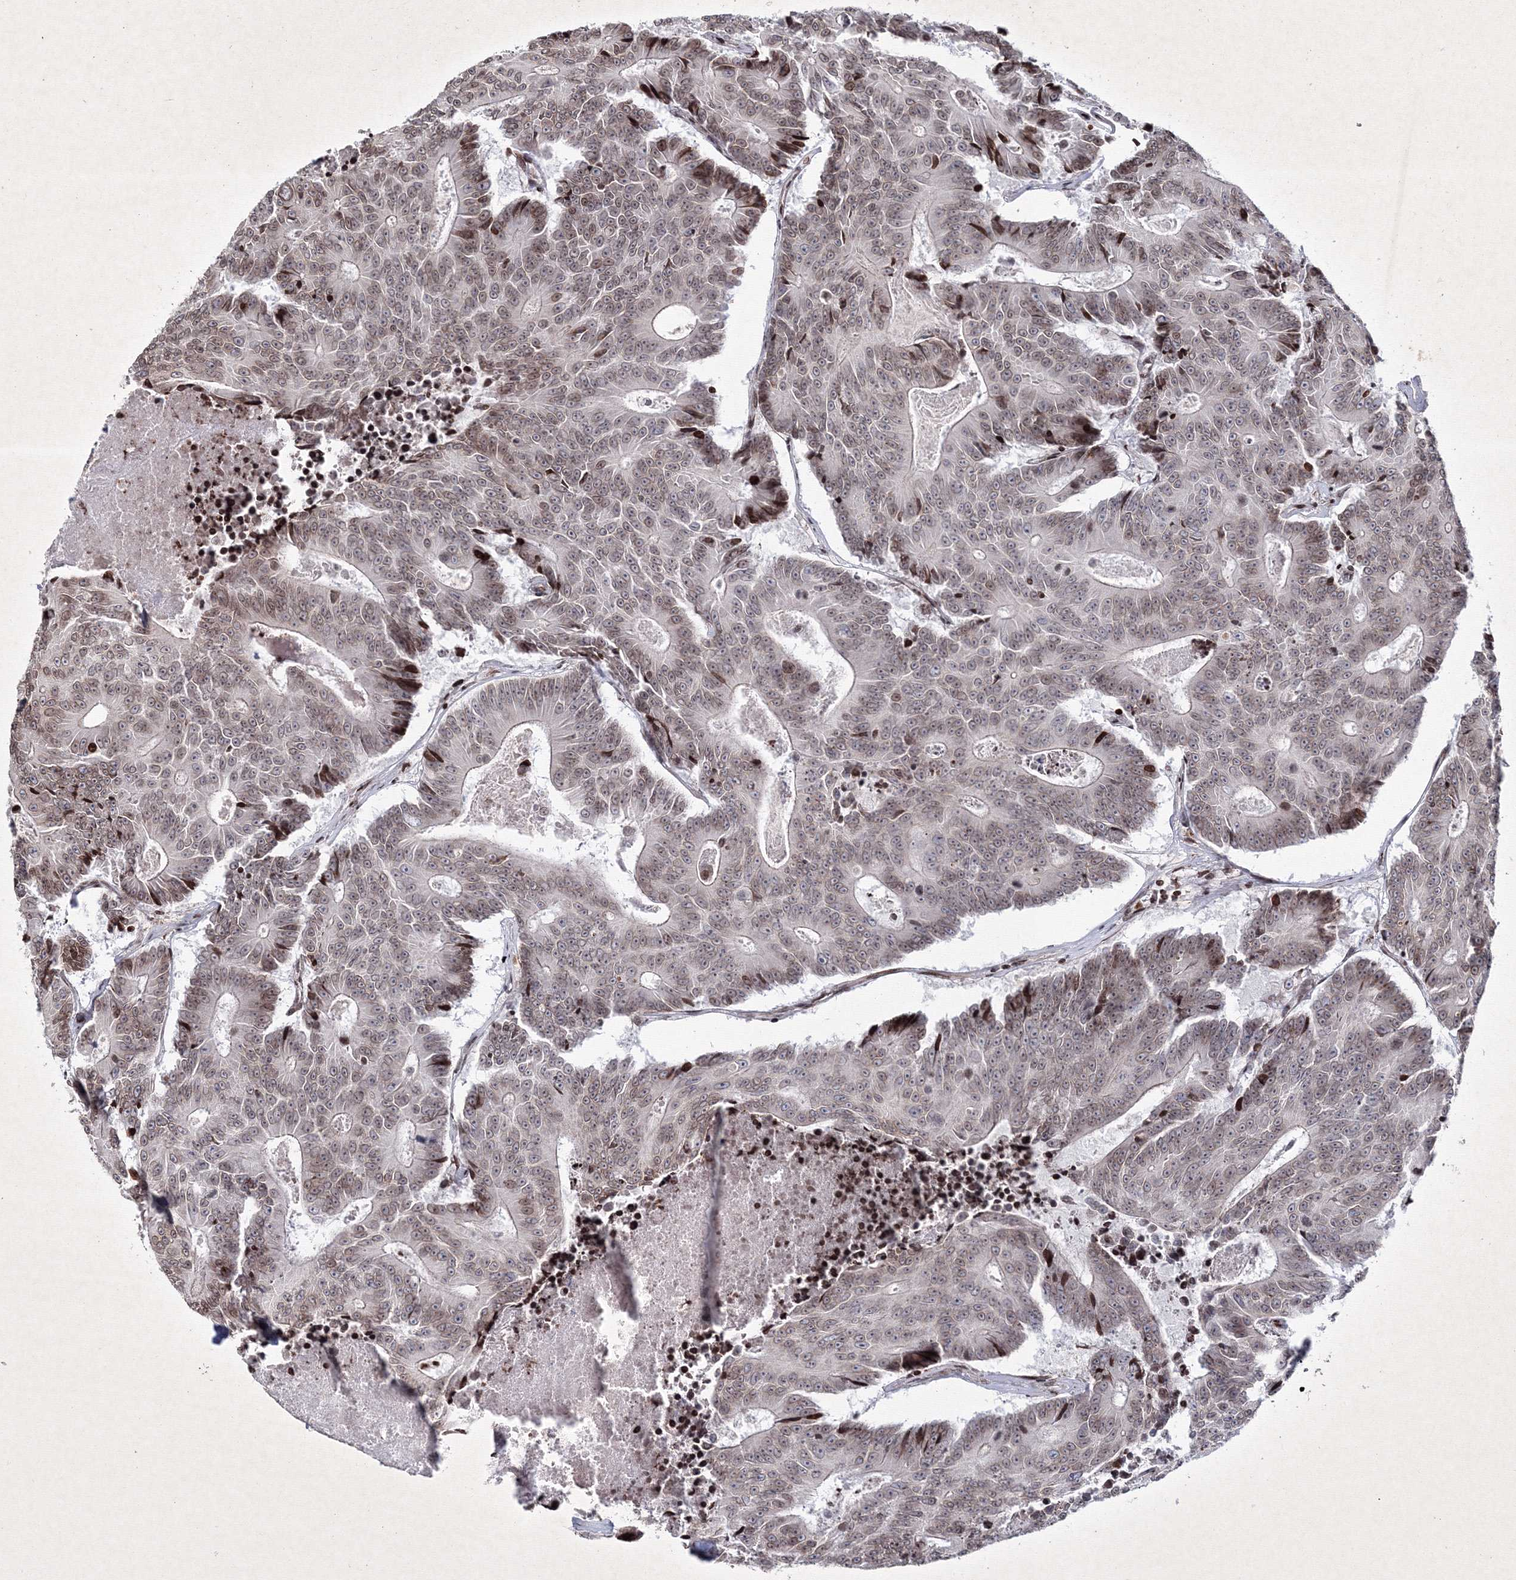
{"staining": {"intensity": "moderate", "quantity": "<25%", "location": "nuclear"}, "tissue": "colorectal cancer", "cell_type": "Tumor cells", "image_type": "cancer", "snomed": [{"axis": "morphology", "description": "Adenocarcinoma, NOS"}, {"axis": "topography", "description": "Colon"}], "caption": "Colorectal cancer (adenocarcinoma) stained for a protein reveals moderate nuclear positivity in tumor cells.", "gene": "SMIM29", "patient": {"sex": "male", "age": 83}}